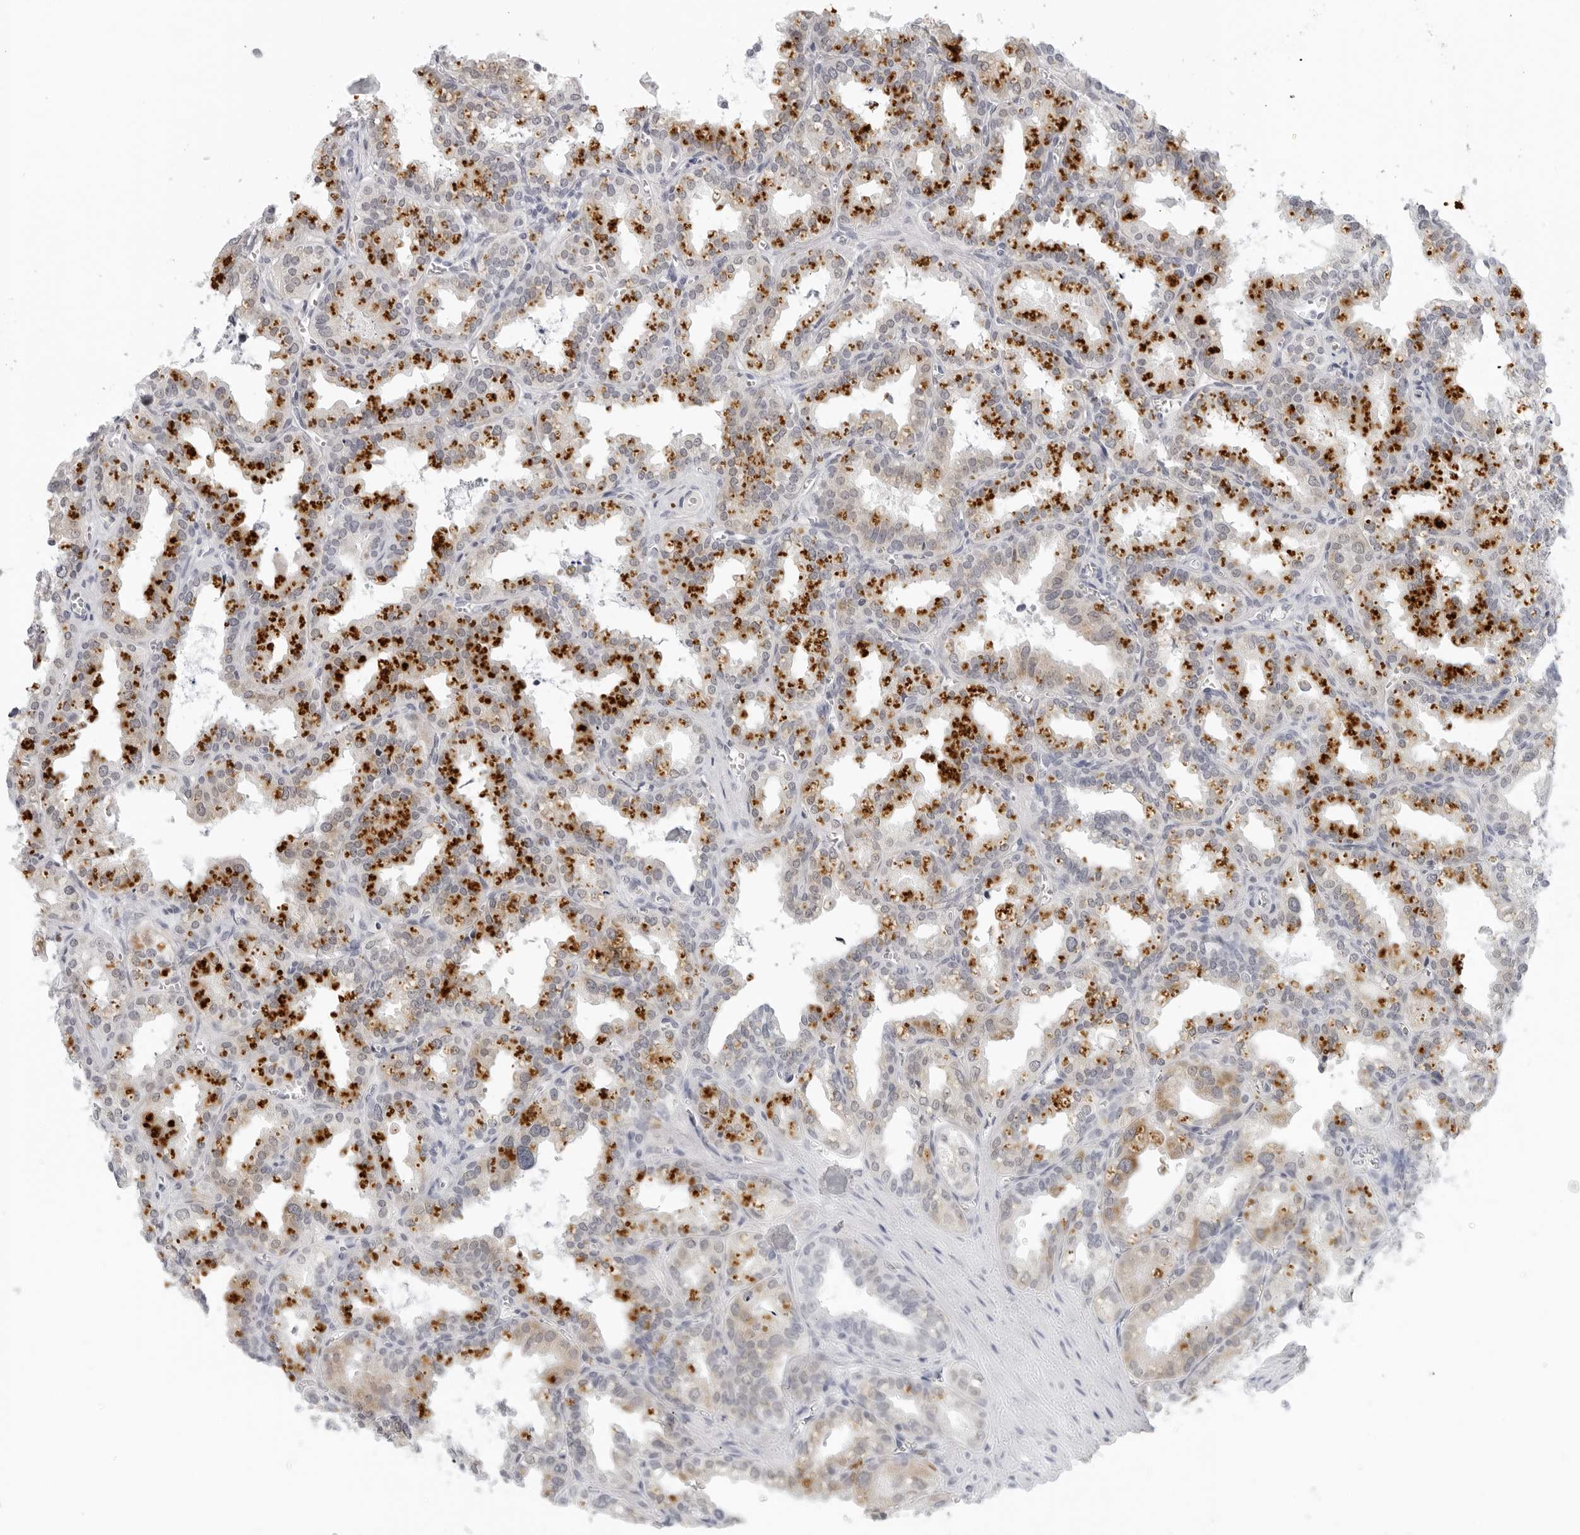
{"staining": {"intensity": "weak", "quantity": "25%-75%", "location": "cytoplasmic/membranous"}, "tissue": "seminal vesicle", "cell_type": "Glandular cells", "image_type": "normal", "snomed": [{"axis": "morphology", "description": "Normal tissue, NOS"}, {"axis": "topography", "description": "Prostate"}, {"axis": "topography", "description": "Seminal veicle"}], "caption": "An IHC histopathology image of unremarkable tissue is shown. Protein staining in brown labels weak cytoplasmic/membranous positivity in seminal vesicle within glandular cells.", "gene": "EDN2", "patient": {"sex": "male", "age": 51}}